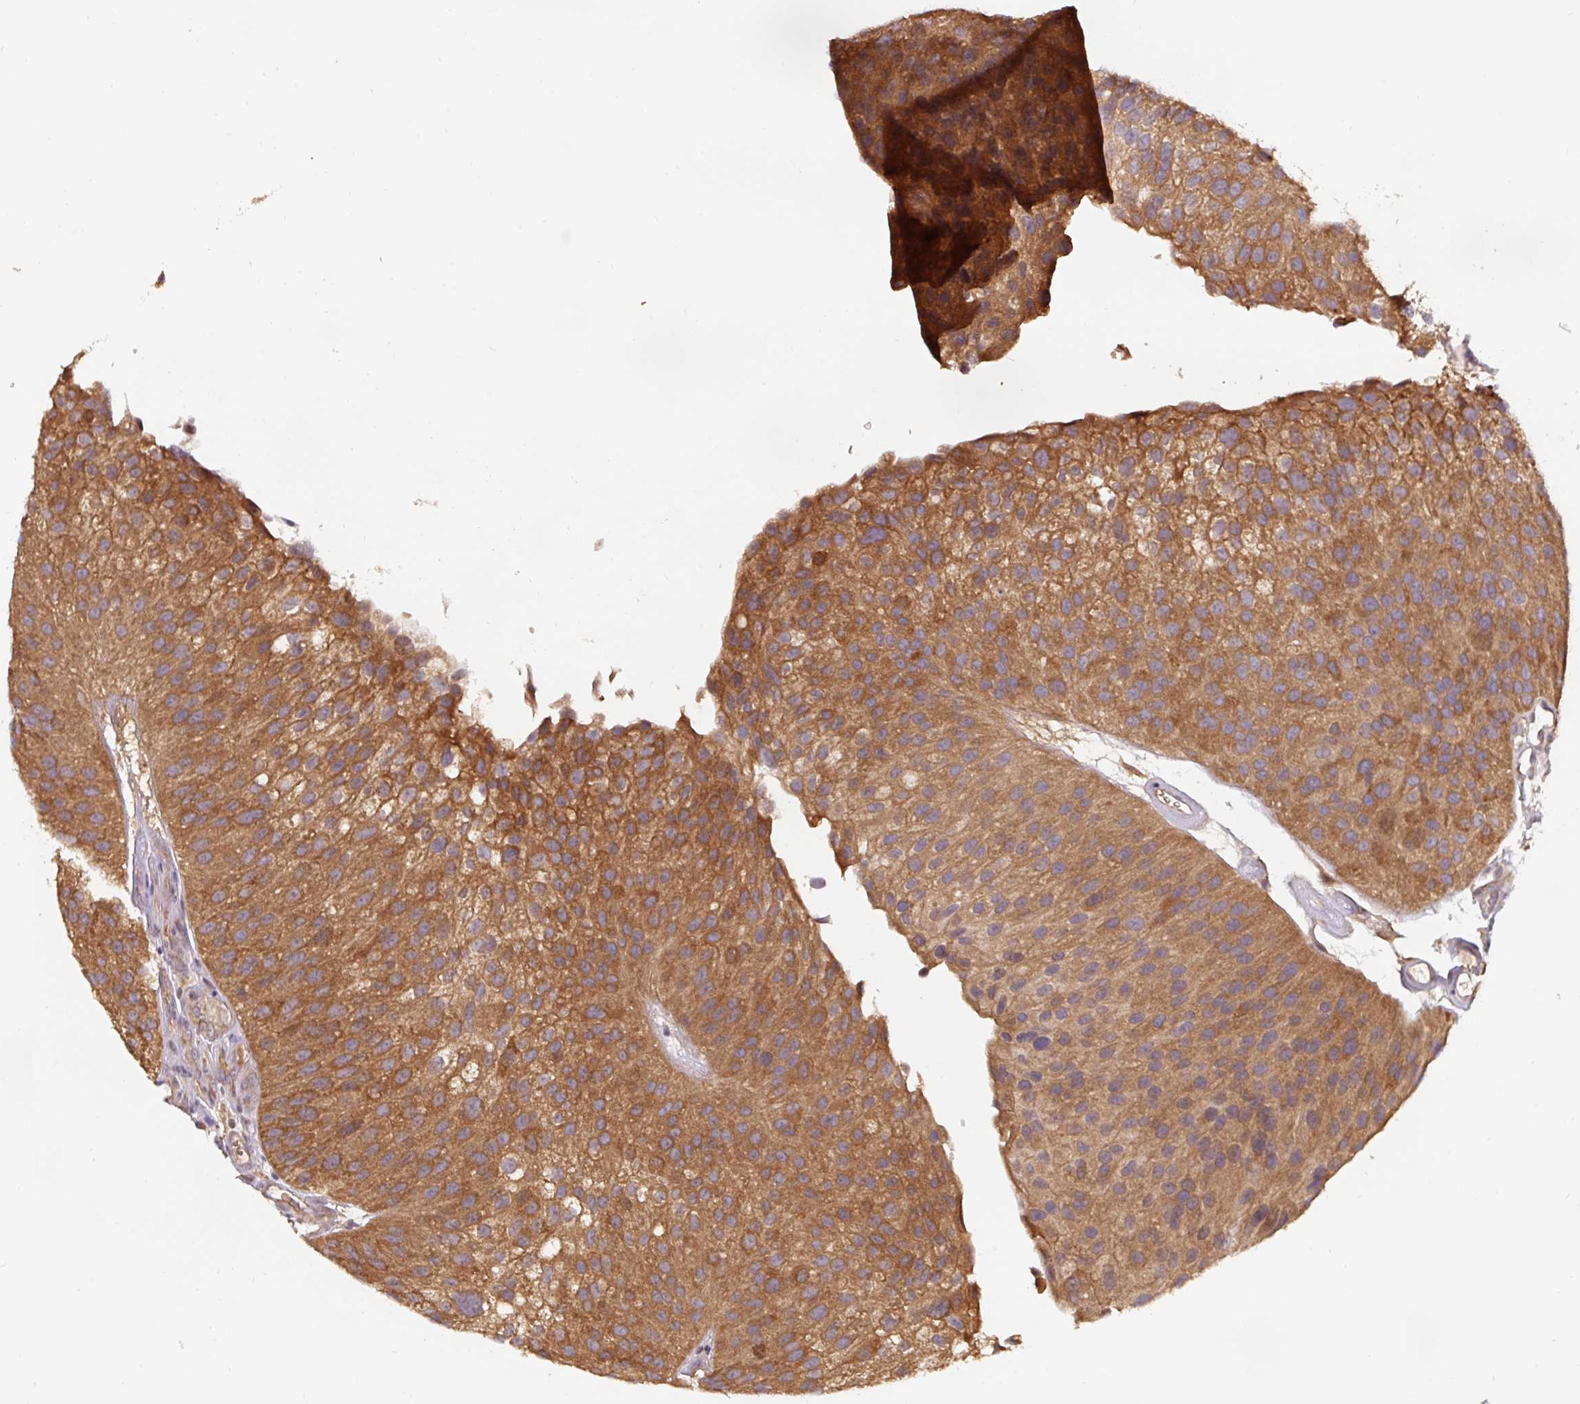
{"staining": {"intensity": "strong", "quantity": ">75%", "location": "cytoplasmic/membranous"}, "tissue": "urothelial cancer", "cell_type": "Tumor cells", "image_type": "cancer", "snomed": [{"axis": "morphology", "description": "Urothelial carcinoma, NOS"}, {"axis": "topography", "description": "Urinary bladder"}], "caption": "Protein expression analysis of urothelial cancer reveals strong cytoplasmic/membranous positivity in approximately >75% of tumor cells. Ihc stains the protein of interest in brown and the nuclei are stained blue.", "gene": "ST13", "patient": {"sex": "male", "age": 87}}